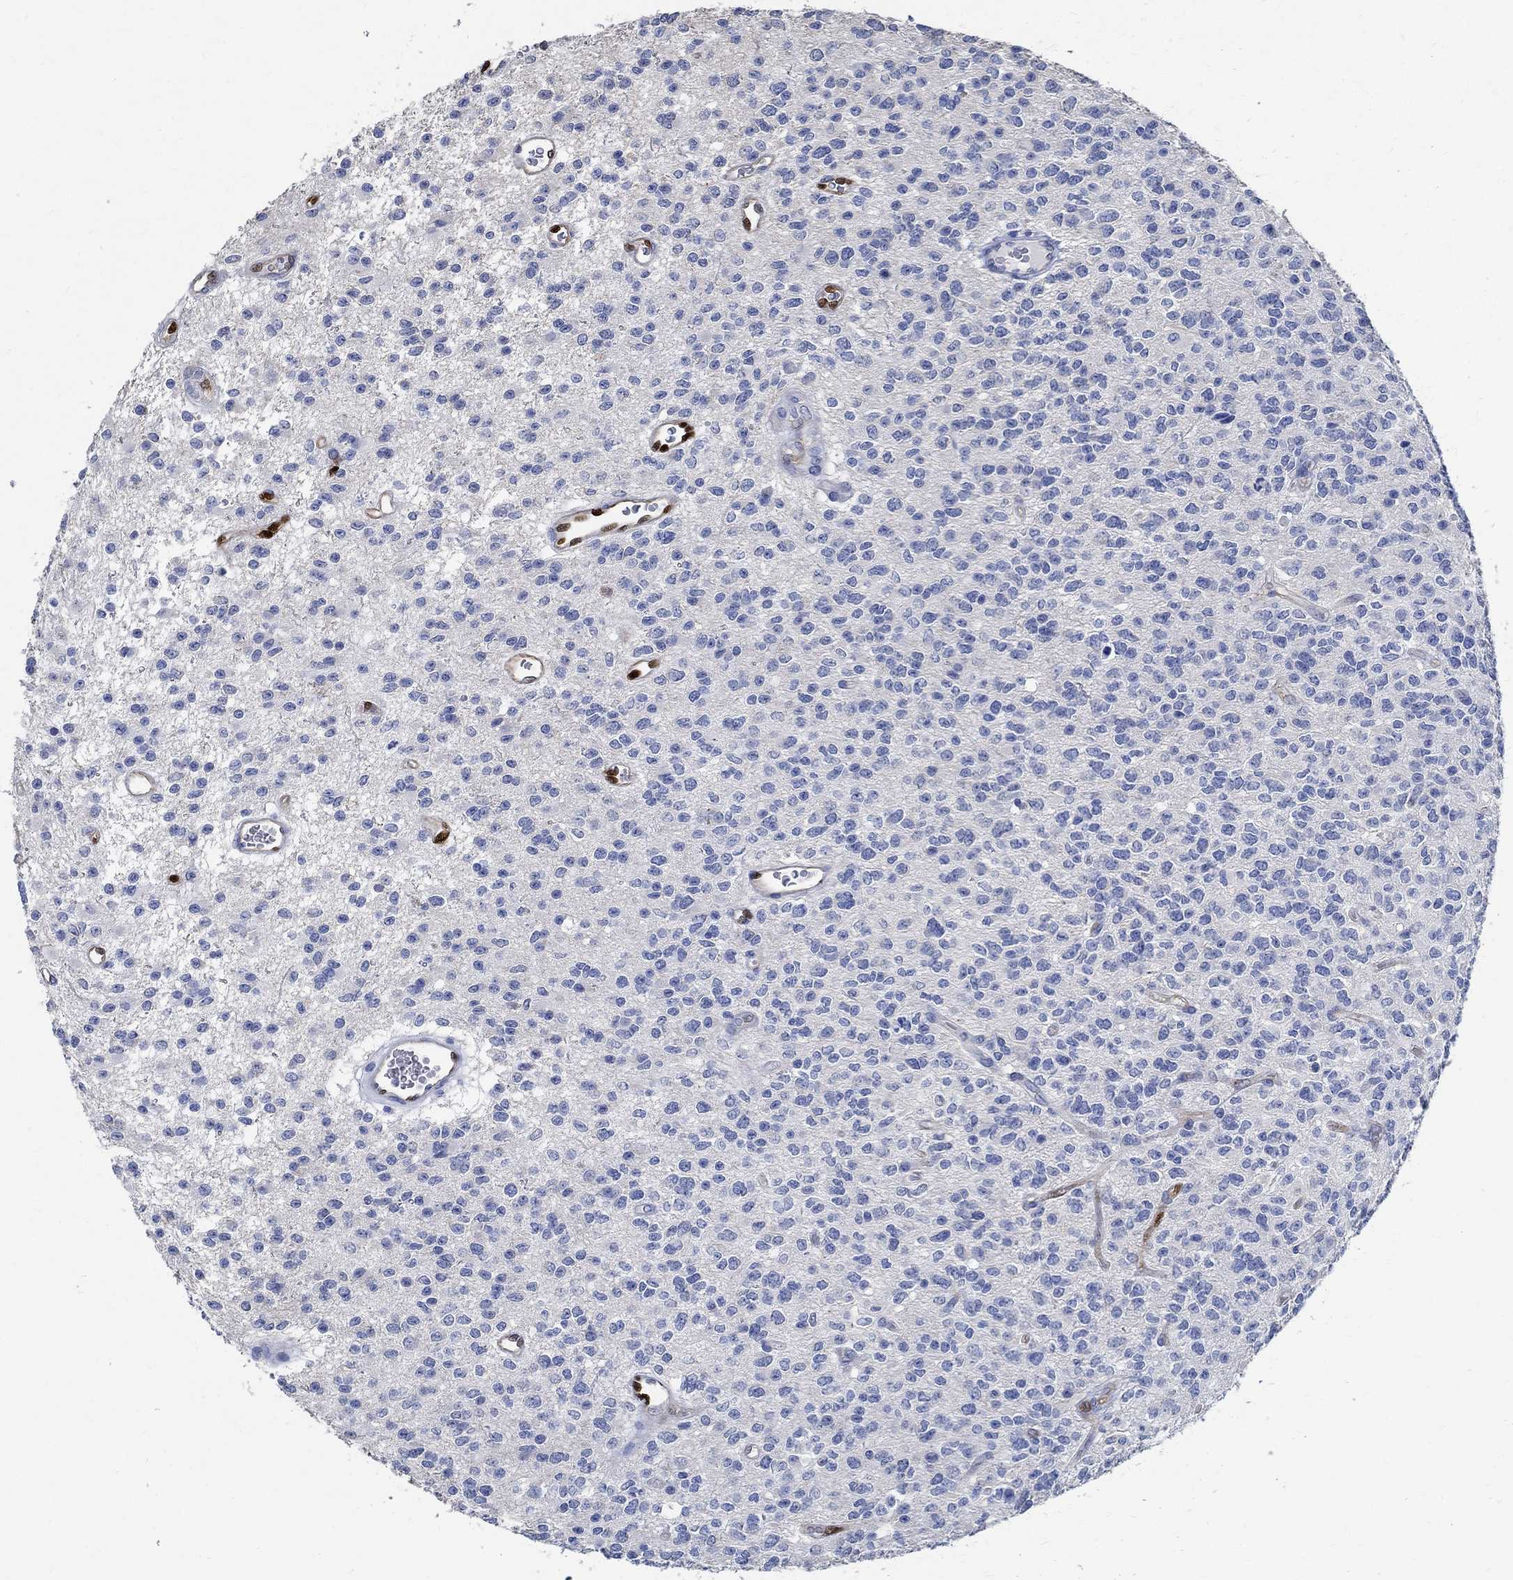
{"staining": {"intensity": "negative", "quantity": "none", "location": "none"}, "tissue": "glioma", "cell_type": "Tumor cells", "image_type": "cancer", "snomed": [{"axis": "morphology", "description": "Glioma, malignant, Low grade"}, {"axis": "topography", "description": "Brain"}], "caption": "This is an IHC histopathology image of human malignant low-grade glioma. There is no positivity in tumor cells.", "gene": "PRX", "patient": {"sex": "female", "age": 45}}